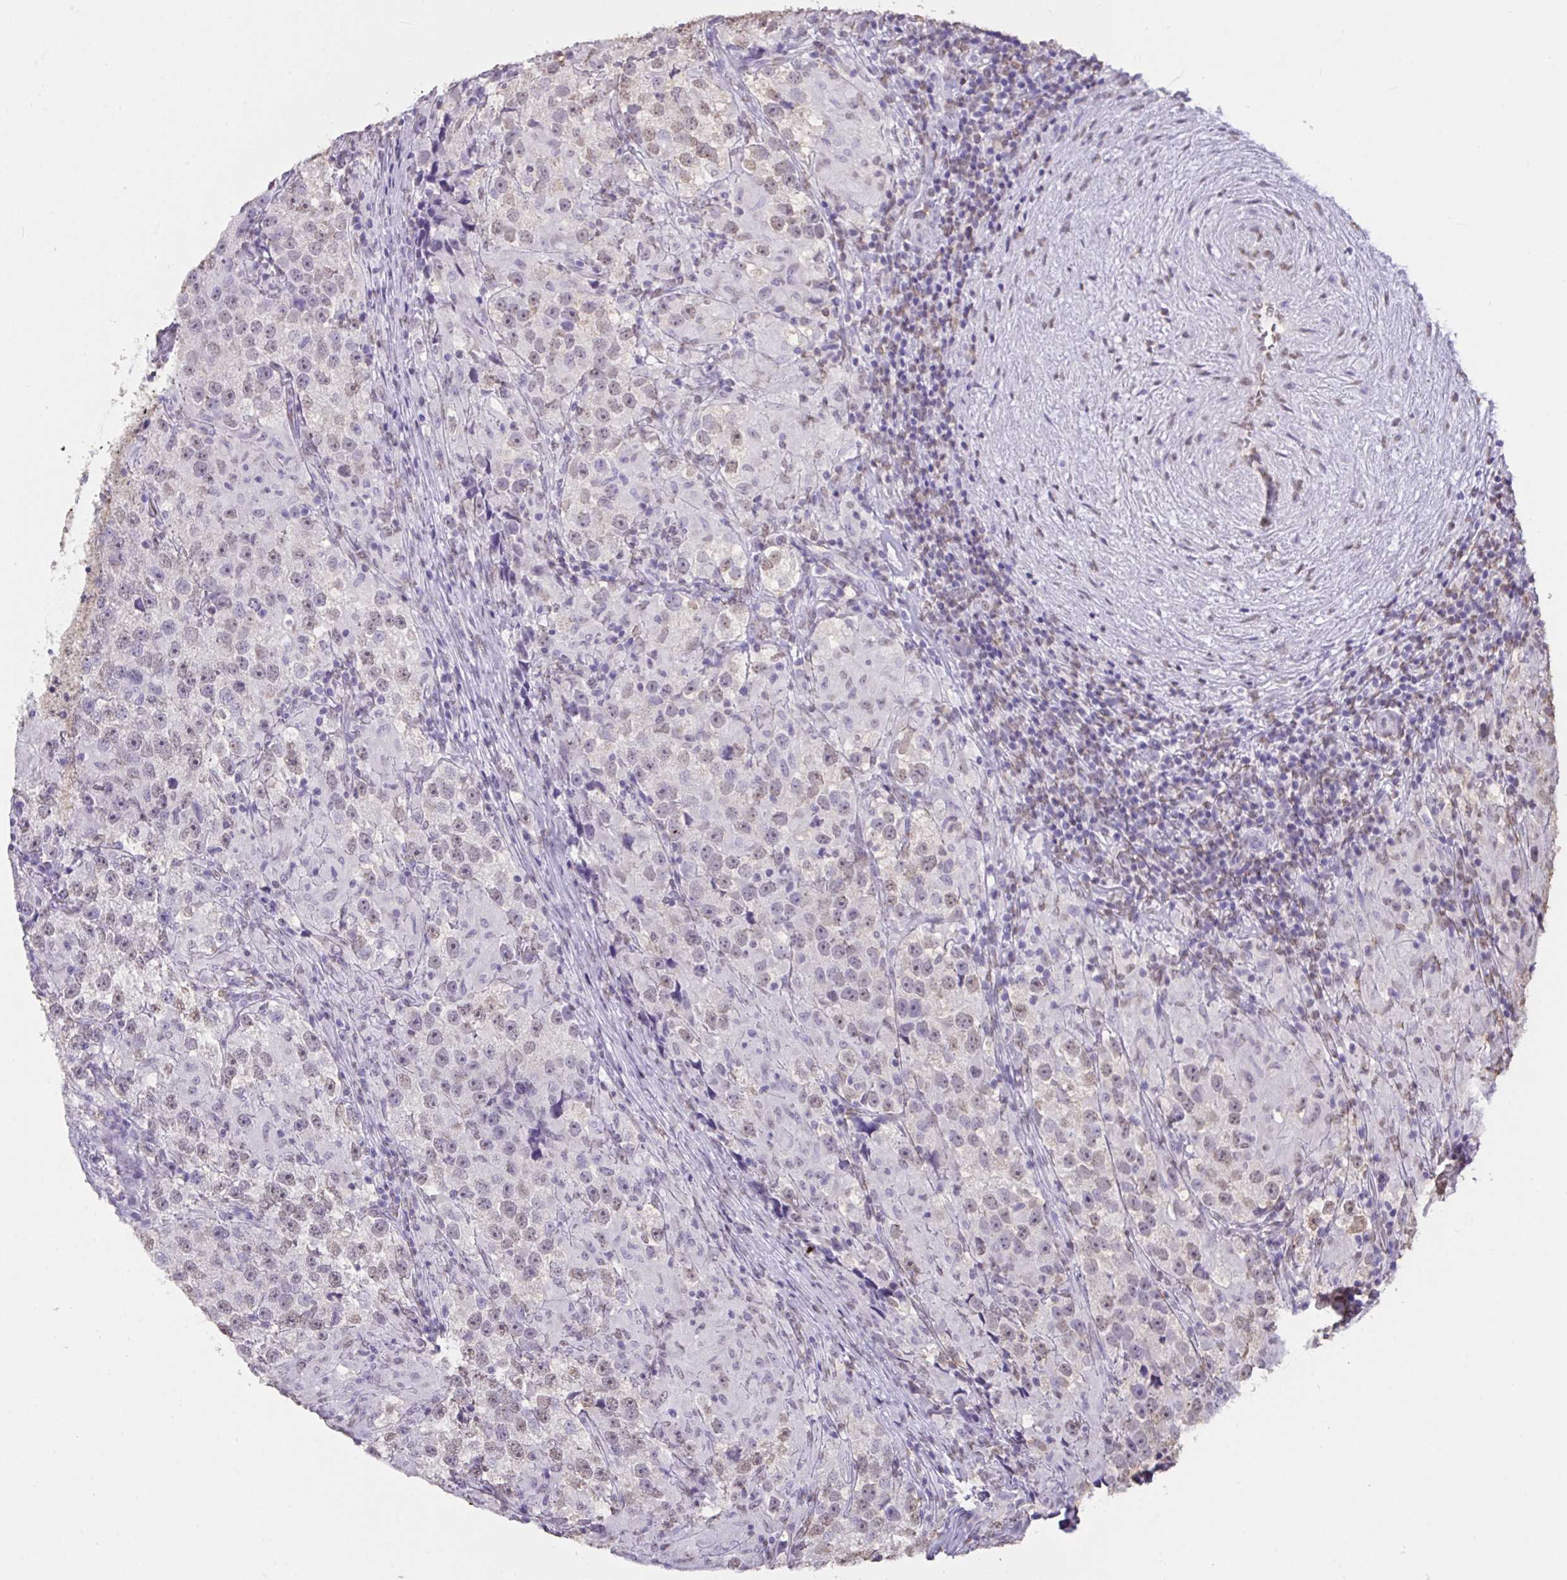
{"staining": {"intensity": "weak", "quantity": "<25%", "location": "nuclear"}, "tissue": "testis cancer", "cell_type": "Tumor cells", "image_type": "cancer", "snomed": [{"axis": "morphology", "description": "Seminoma, NOS"}, {"axis": "topography", "description": "Testis"}], "caption": "A histopathology image of testis seminoma stained for a protein displays no brown staining in tumor cells.", "gene": "SEMA6B", "patient": {"sex": "male", "age": 46}}